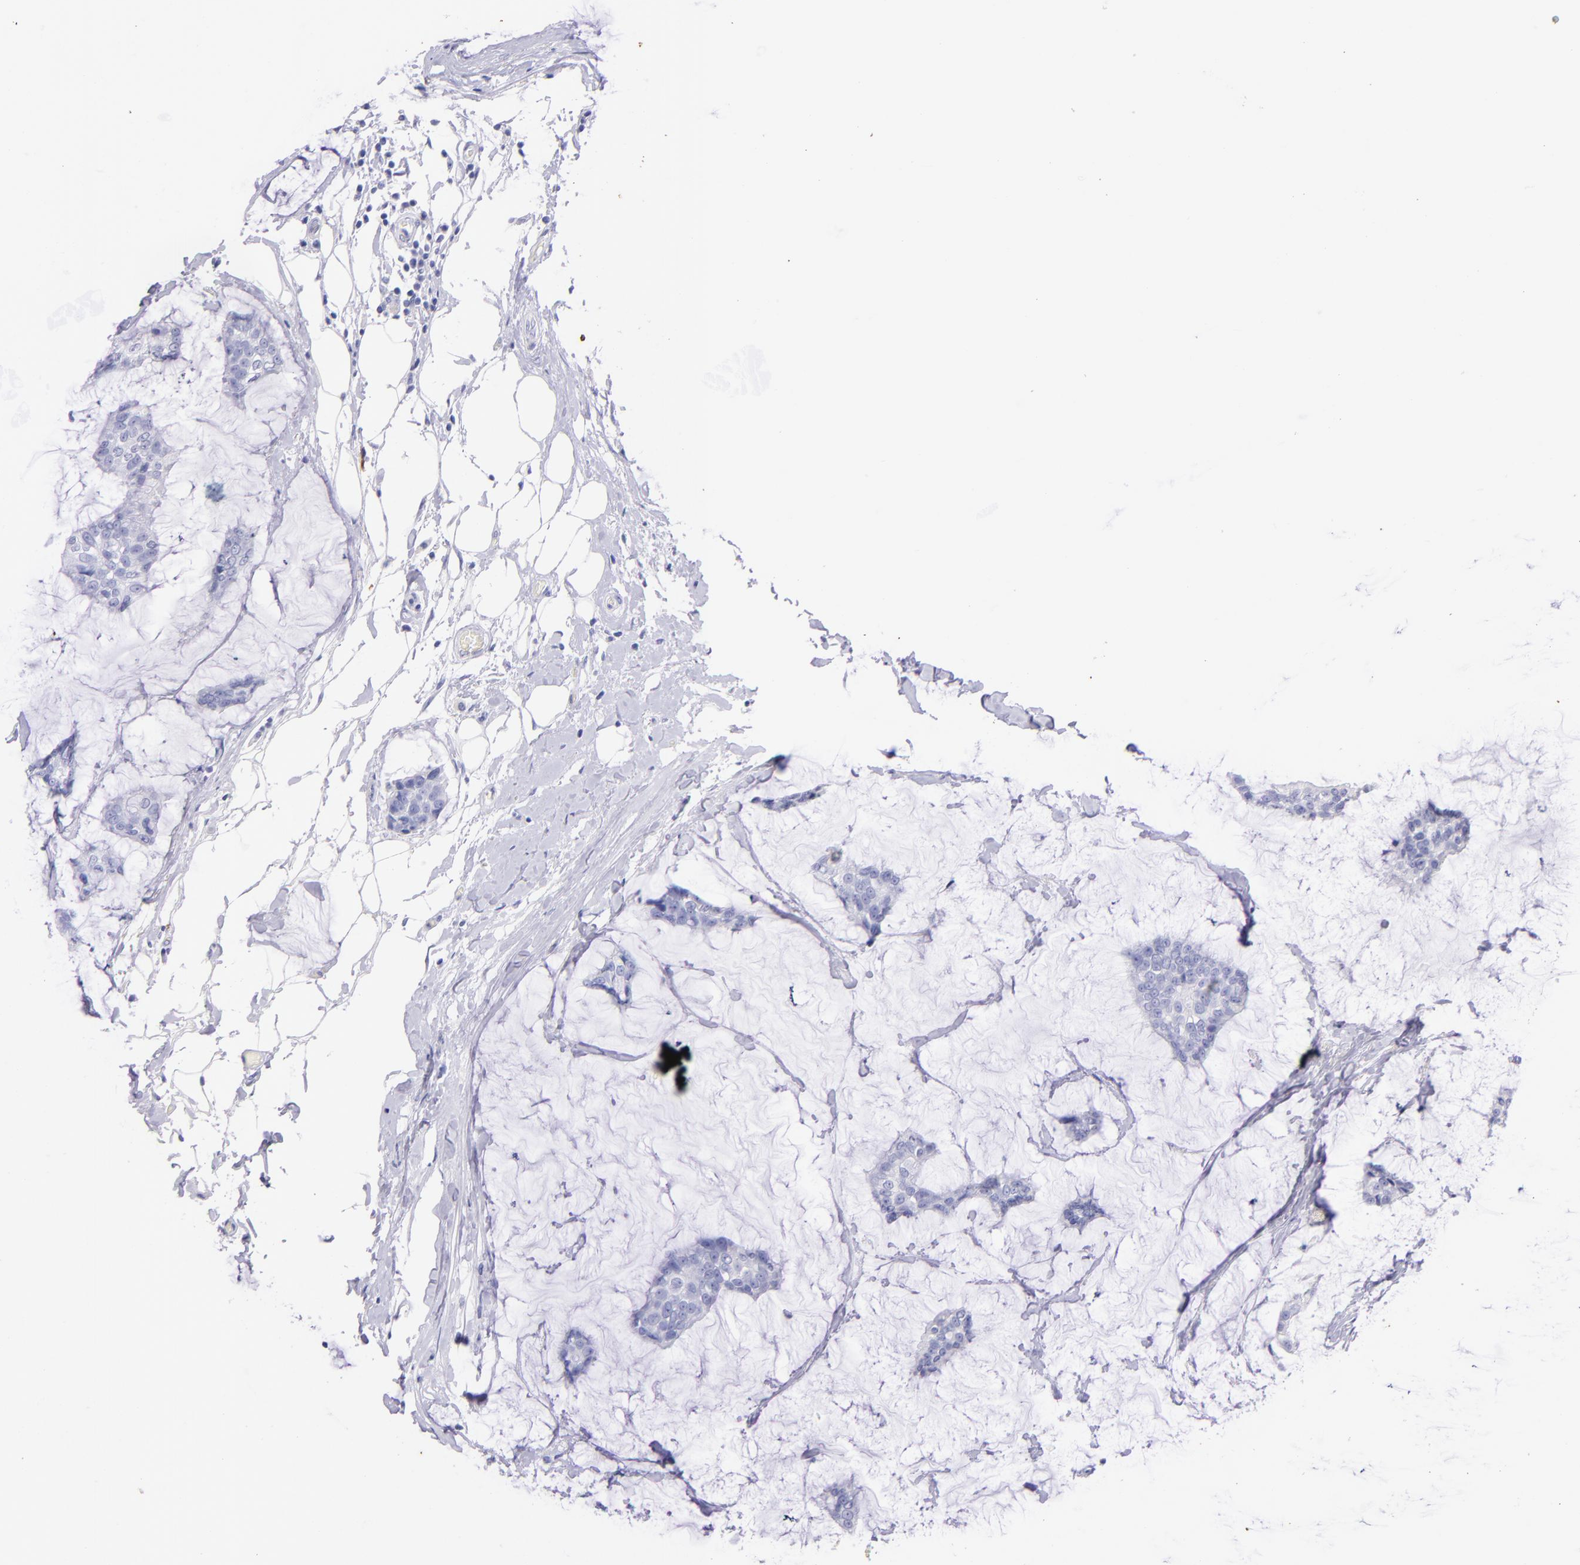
{"staining": {"intensity": "negative", "quantity": "none", "location": "none"}, "tissue": "breast cancer", "cell_type": "Tumor cells", "image_type": "cancer", "snomed": [{"axis": "morphology", "description": "Duct carcinoma"}, {"axis": "topography", "description": "Breast"}], "caption": "Immunohistochemistry of human breast cancer reveals no staining in tumor cells.", "gene": "UCHL1", "patient": {"sex": "female", "age": 93}}